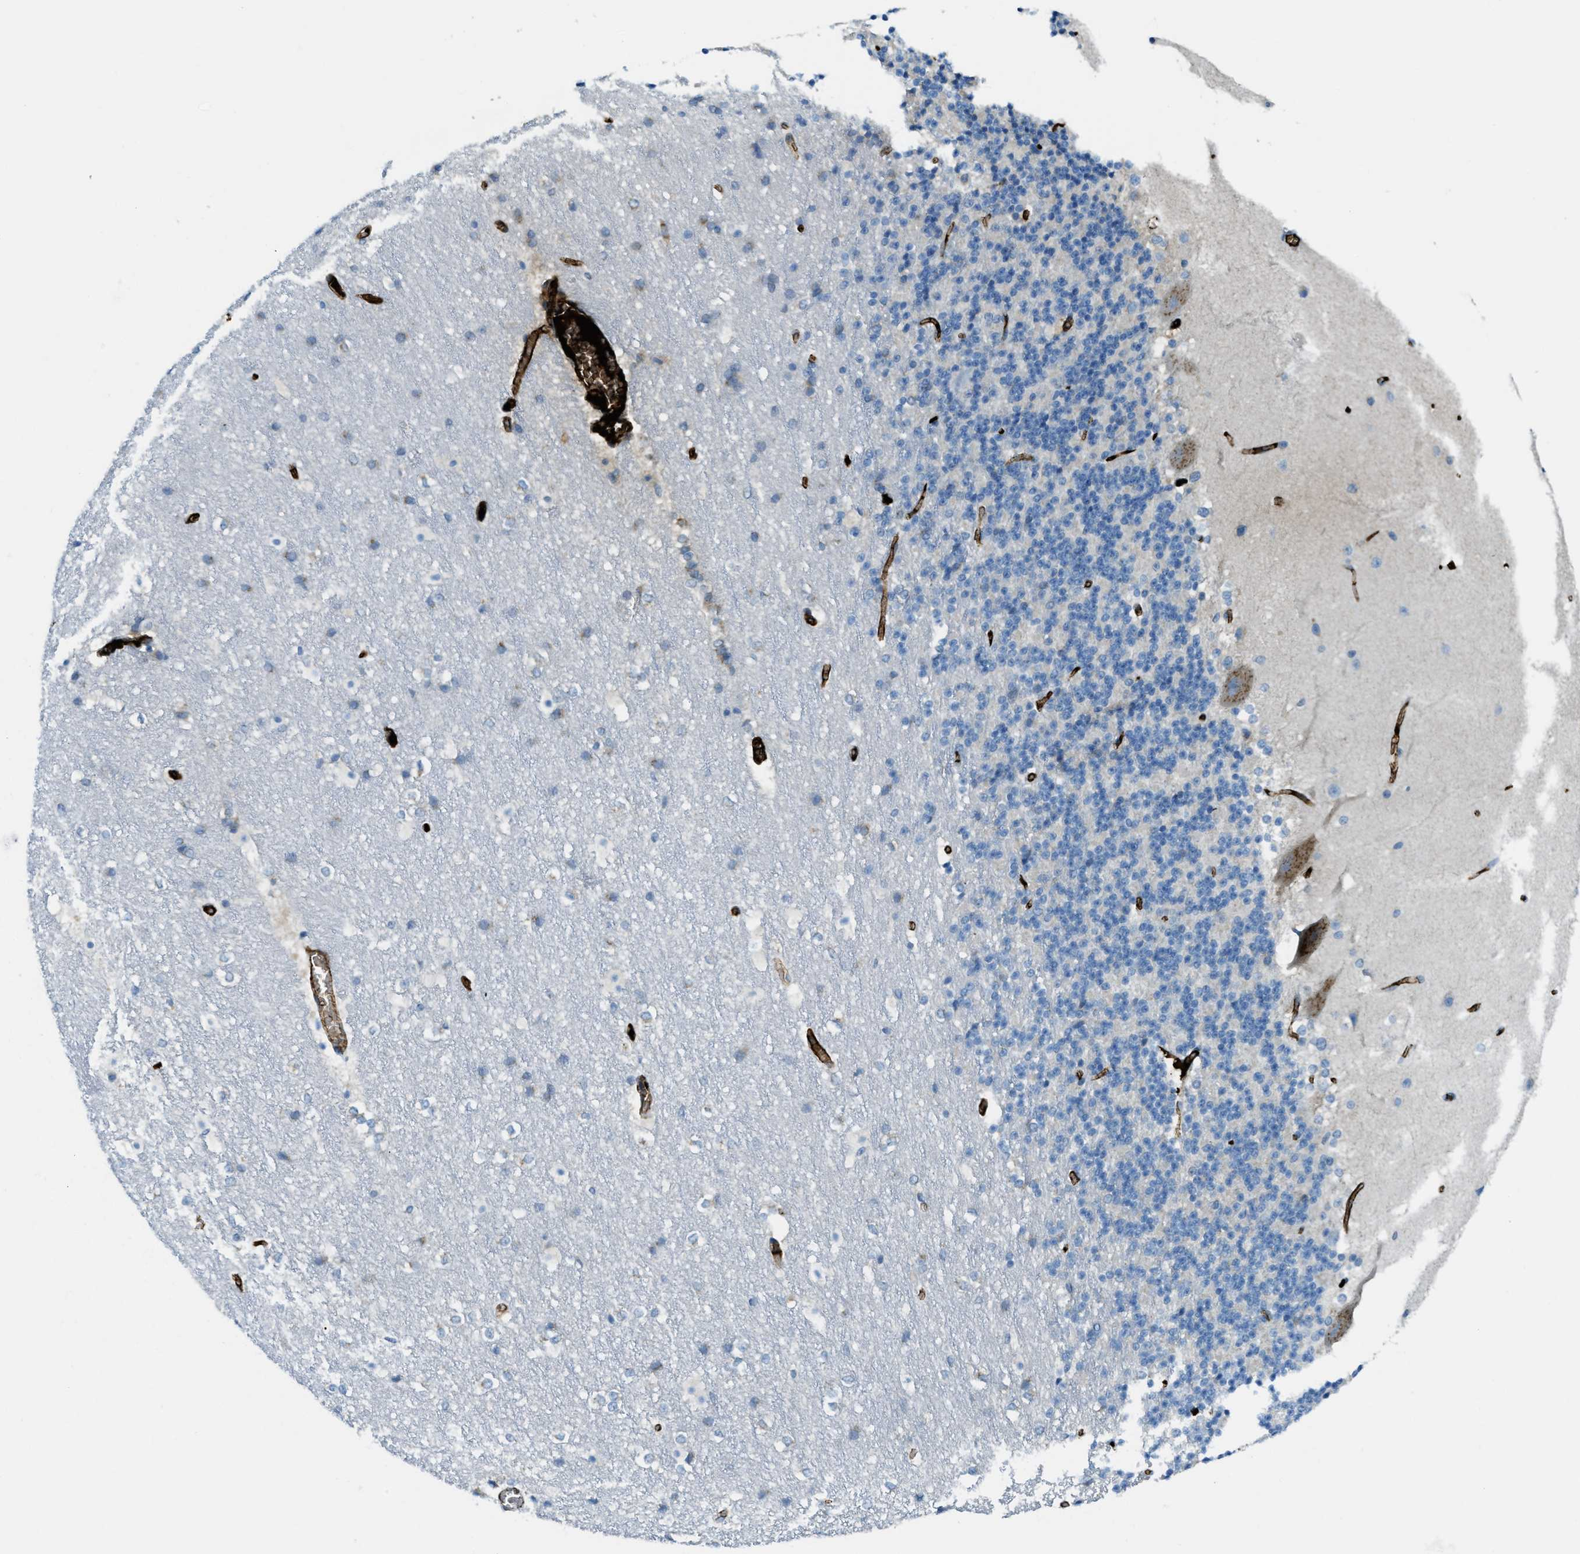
{"staining": {"intensity": "negative", "quantity": "none", "location": "none"}, "tissue": "cerebellum", "cell_type": "Cells in granular layer", "image_type": "normal", "snomed": [{"axis": "morphology", "description": "Normal tissue, NOS"}, {"axis": "topography", "description": "Cerebellum"}], "caption": "Immunohistochemistry of unremarkable cerebellum displays no positivity in cells in granular layer.", "gene": "TRIM59", "patient": {"sex": "female", "age": 19}}